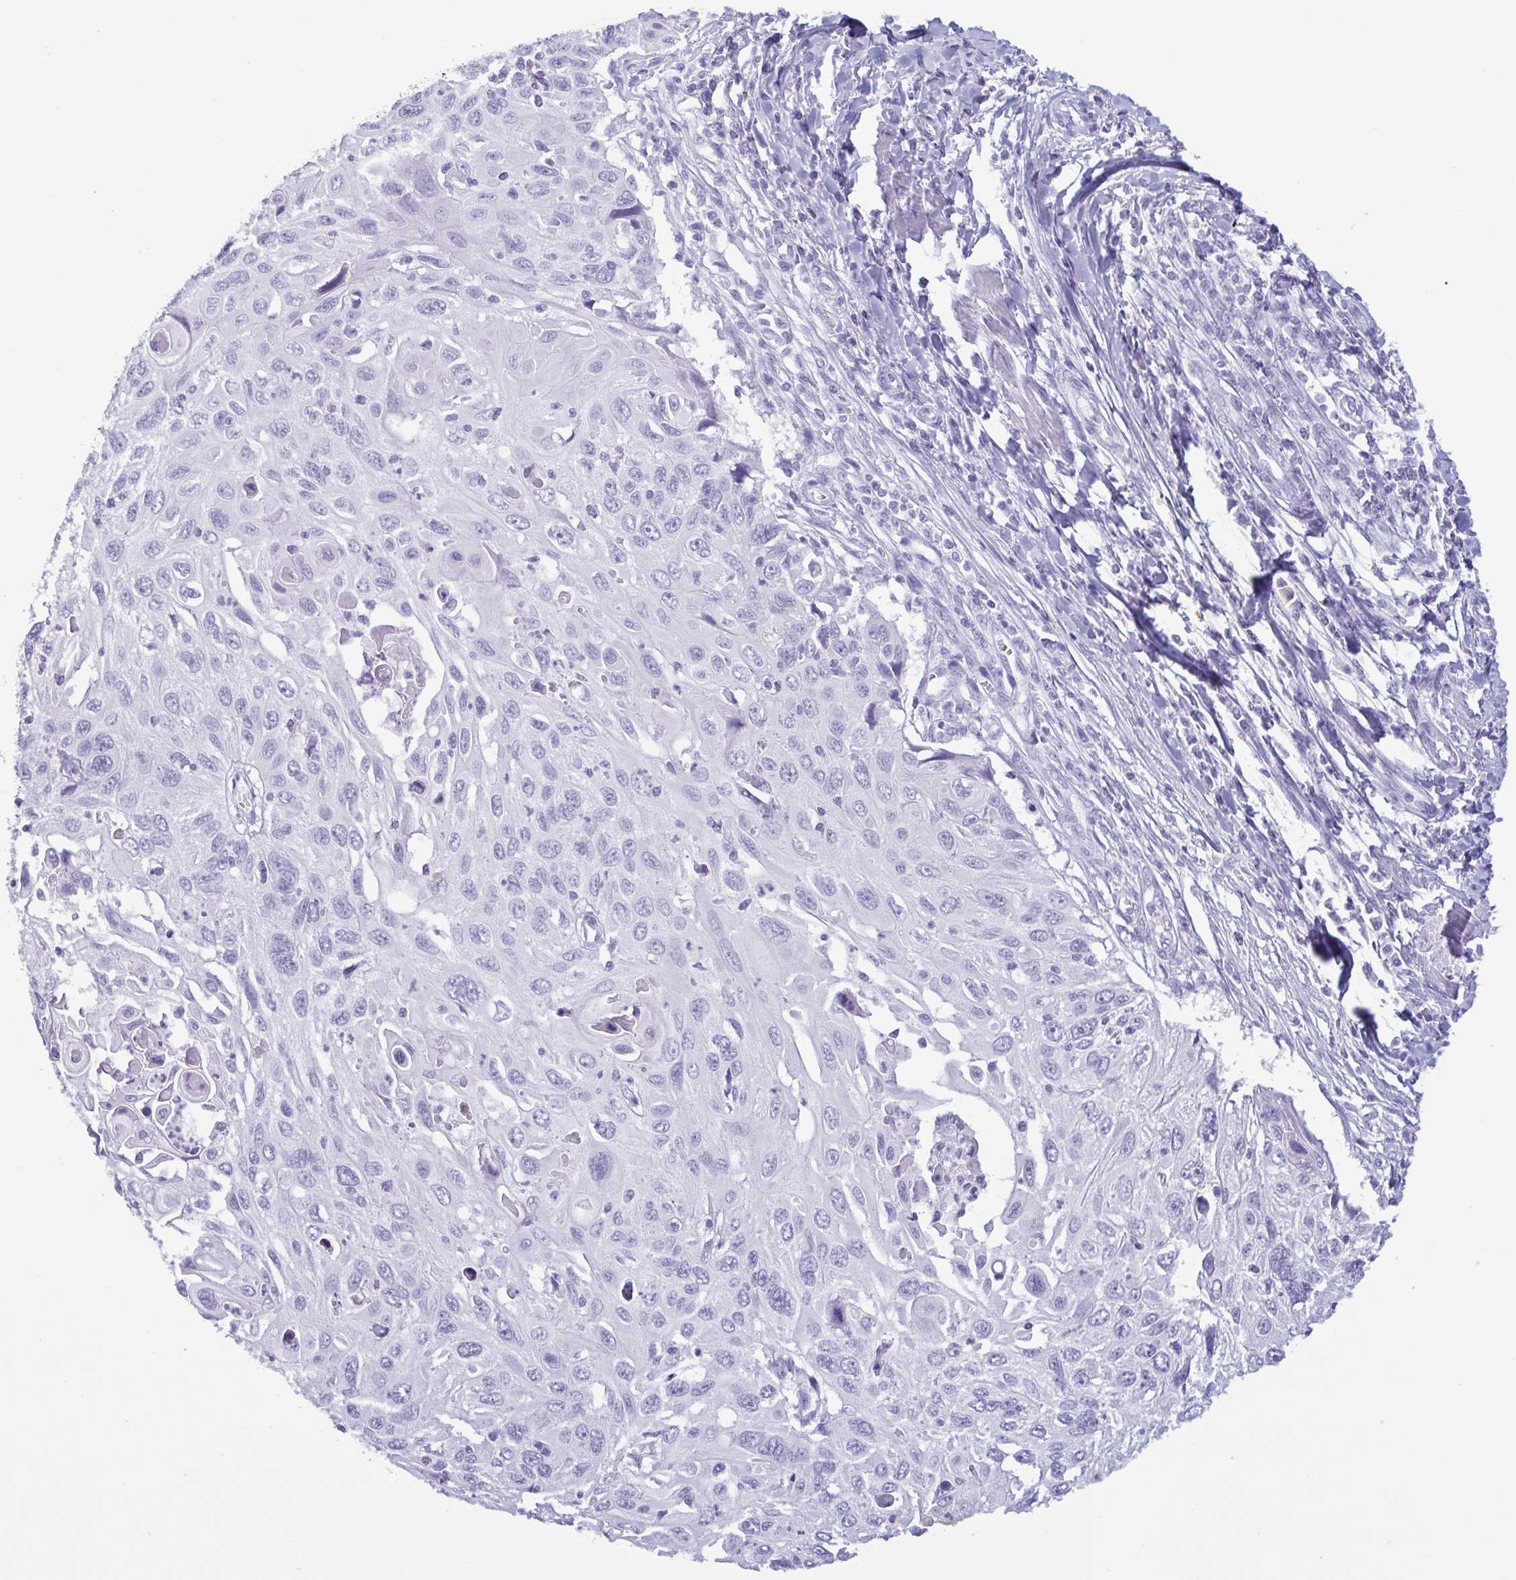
{"staining": {"intensity": "negative", "quantity": "none", "location": "none"}, "tissue": "cervical cancer", "cell_type": "Tumor cells", "image_type": "cancer", "snomed": [{"axis": "morphology", "description": "Squamous cell carcinoma, NOS"}, {"axis": "topography", "description": "Cervix"}], "caption": "Photomicrograph shows no significant protein positivity in tumor cells of squamous cell carcinoma (cervical).", "gene": "LTF", "patient": {"sex": "female", "age": 70}}